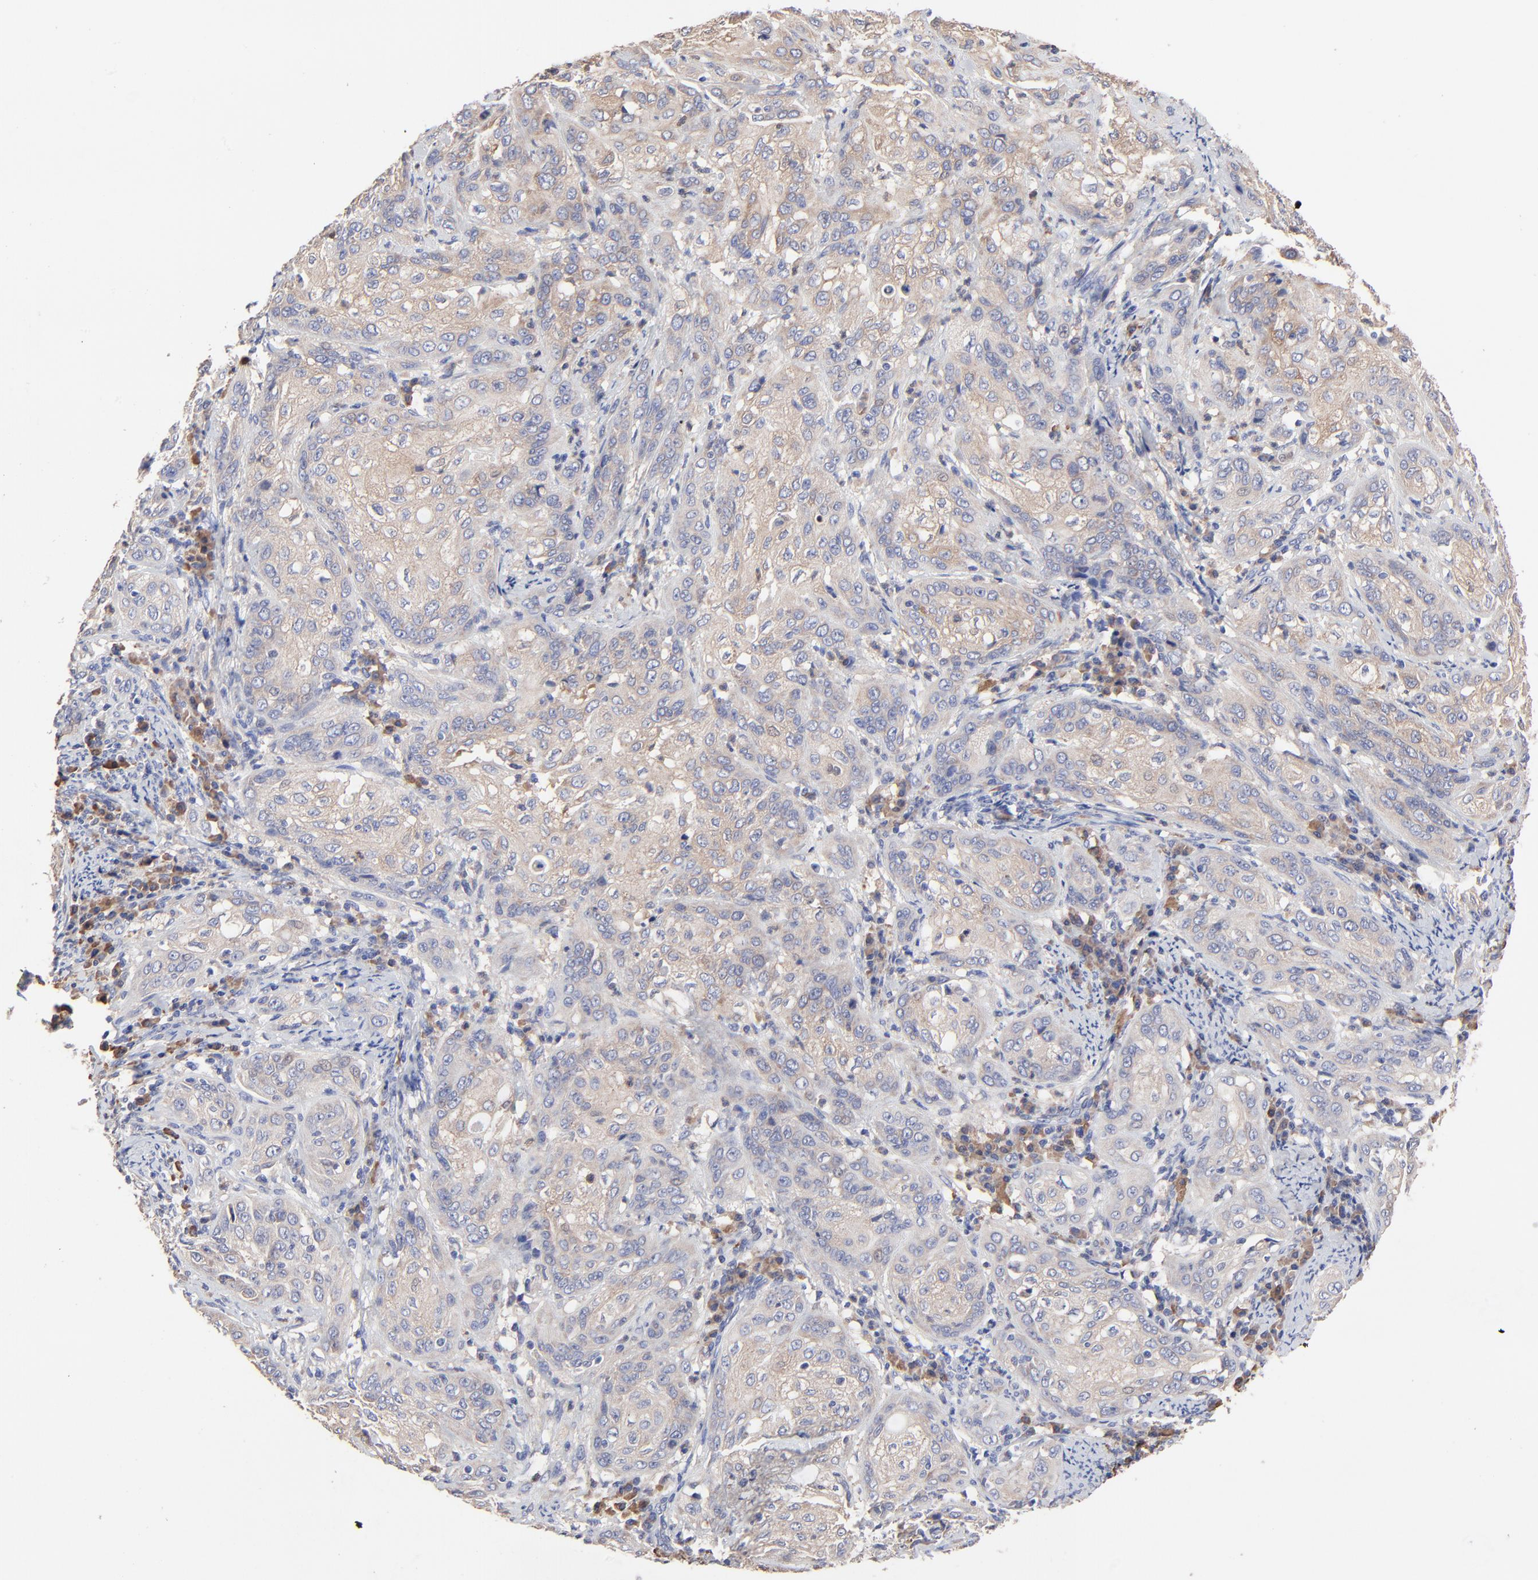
{"staining": {"intensity": "moderate", "quantity": ">75%", "location": "cytoplasmic/membranous"}, "tissue": "cervical cancer", "cell_type": "Tumor cells", "image_type": "cancer", "snomed": [{"axis": "morphology", "description": "Squamous cell carcinoma, NOS"}, {"axis": "topography", "description": "Cervix"}], "caption": "The micrograph displays a brown stain indicating the presence of a protein in the cytoplasmic/membranous of tumor cells in cervical squamous cell carcinoma.", "gene": "PPFIBP2", "patient": {"sex": "female", "age": 41}}